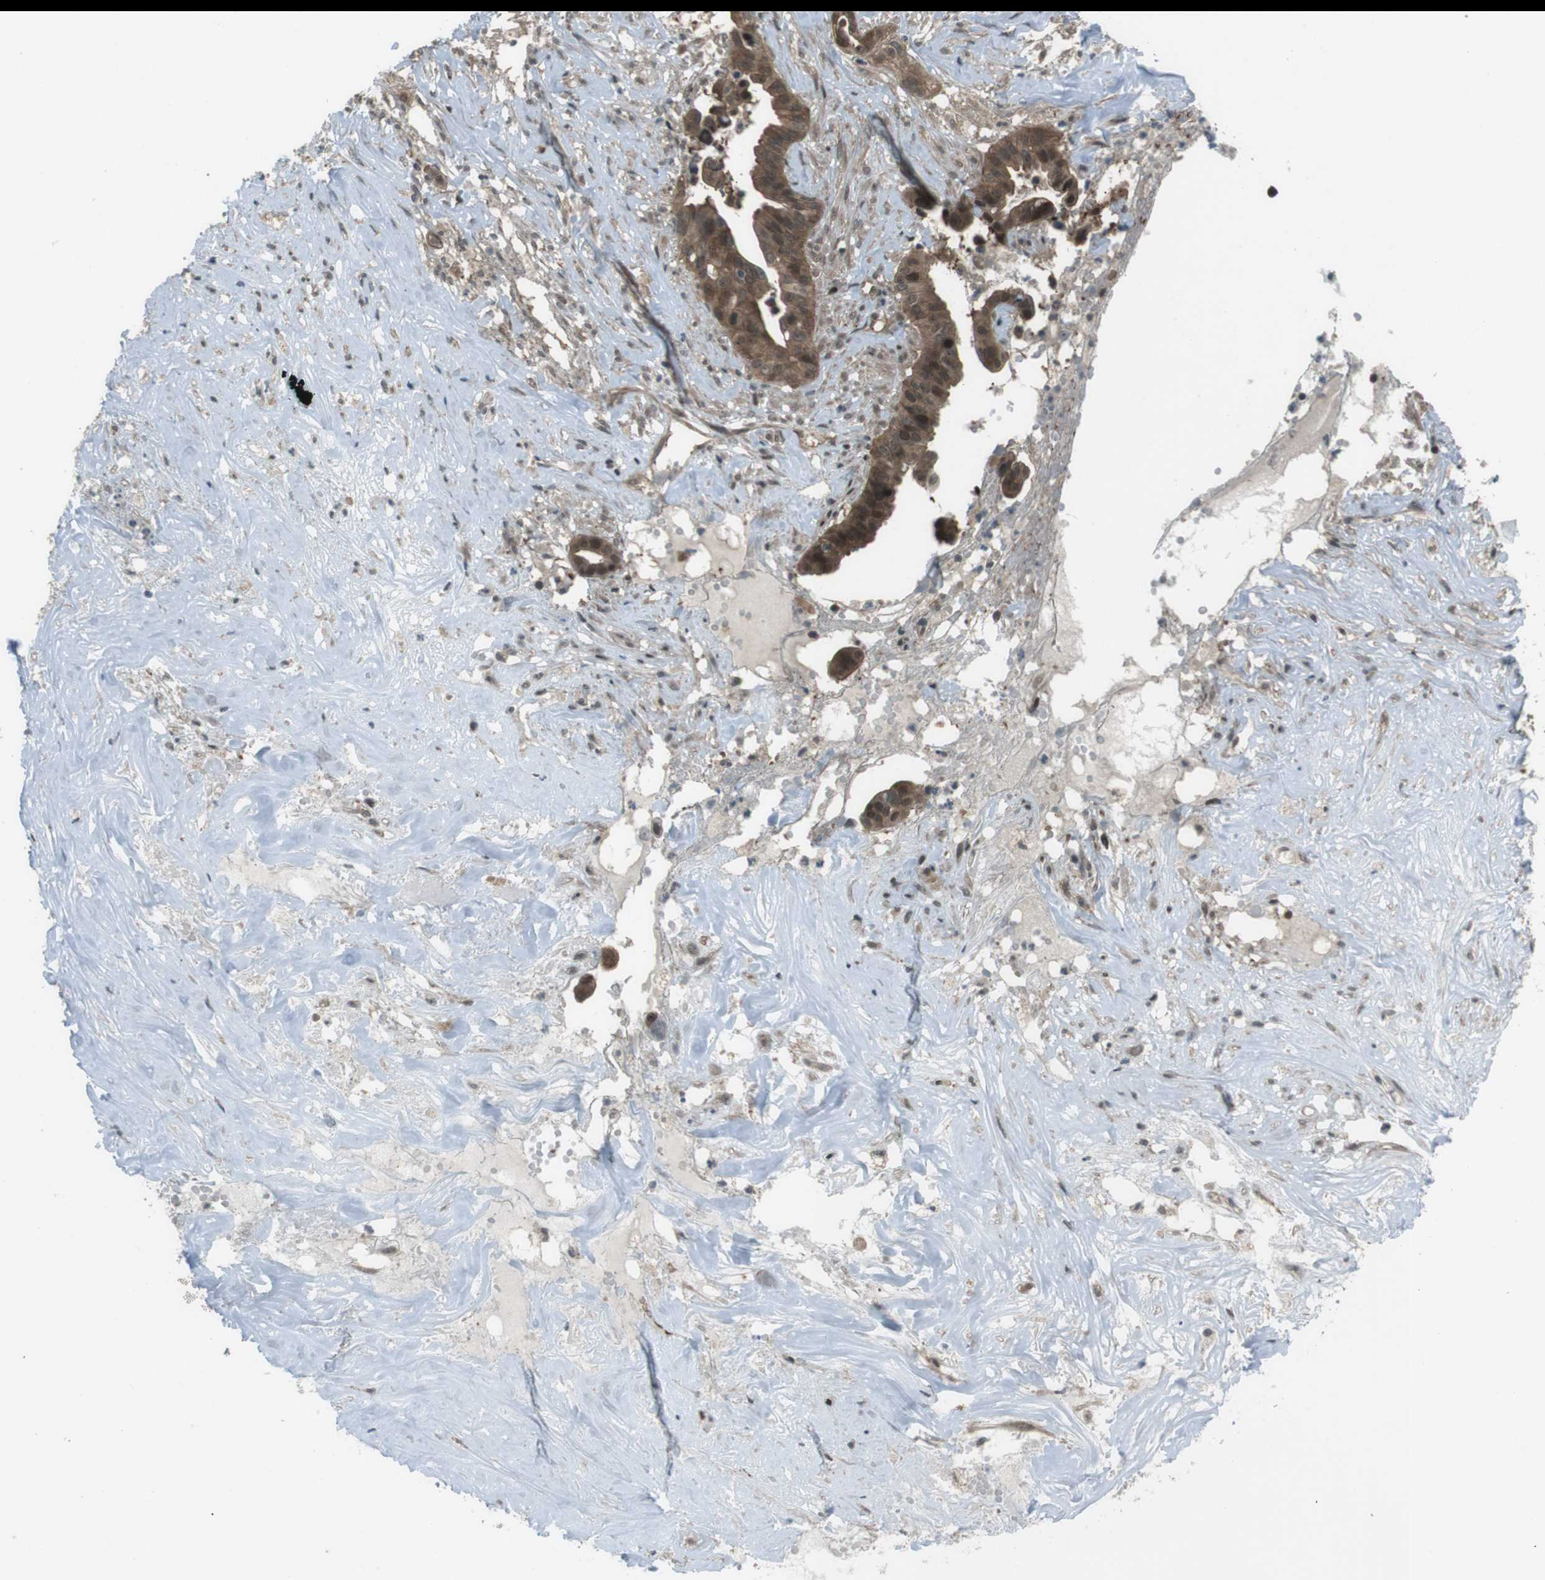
{"staining": {"intensity": "moderate", "quantity": ">75%", "location": "cytoplasmic/membranous,nuclear"}, "tissue": "liver cancer", "cell_type": "Tumor cells", "image_type": "cancer", "snomed": [{"axis": "morphology", "description": "Cholangiocarcinoma"}, {"axis": "topography", "description": "Liver"}], "caption": "Liver cancer (cholangiocarcinoma) was stained to show a protein in brown. There is medium levels of moderate cytoplasmic/membranous and nuclear staining in approximately >75% of tumor cells. Using DAB (3,3'-diaminobenzidine) (brown) and hematoxylin (blue) stains, captured at high magnification using brightfield microscopy.", "gene": "SLITRK5", "patient": {"sex": "female", "age": 61}}